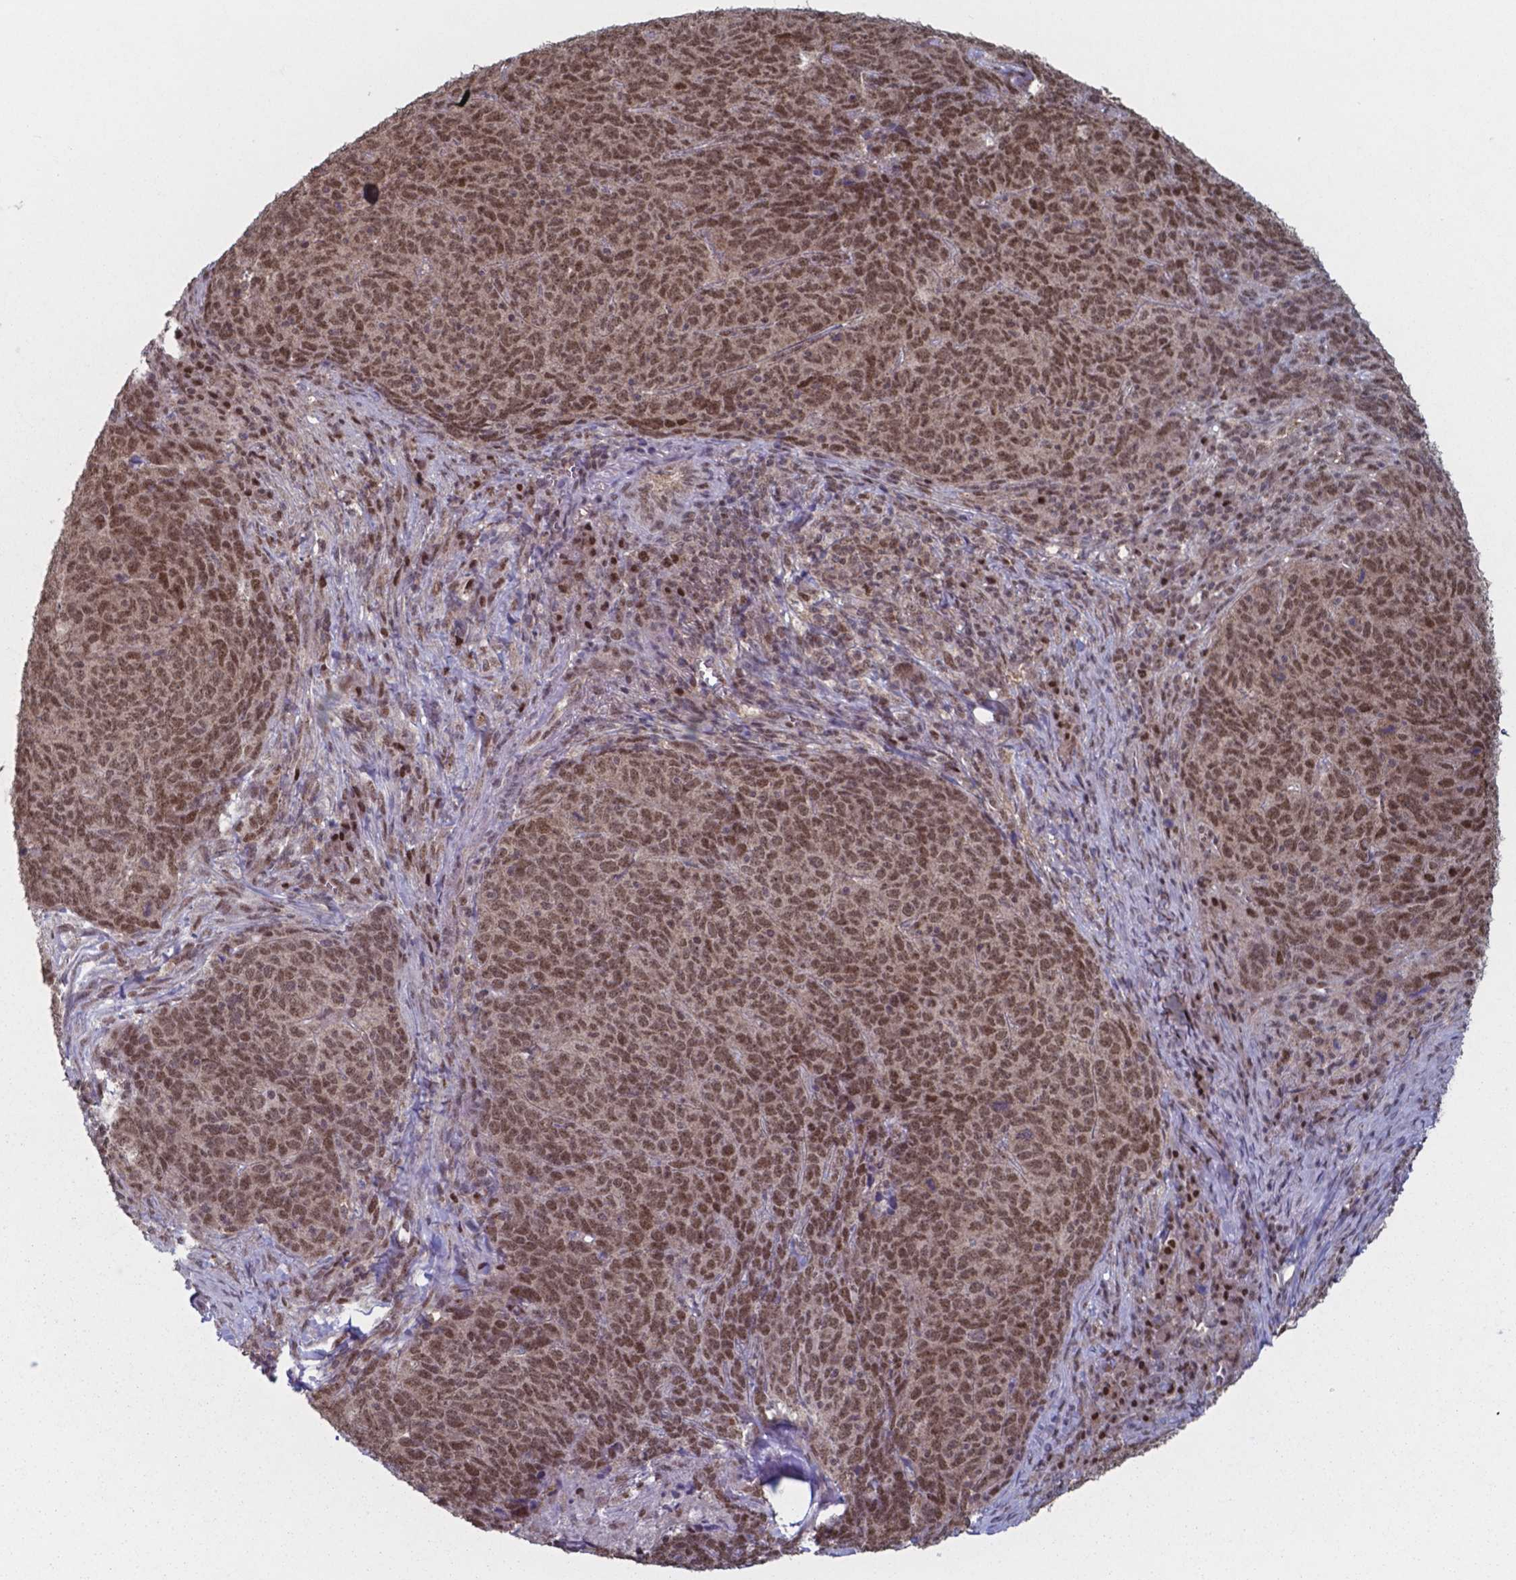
{"staining": {"intensity": "strong", "quantity": ">75%", "location": "nuclear"}, "tissue": "skin cancer", "cell_type": "Tumor cells", "image_type": "cancer", "snomed": [{"axis": "morphology", "description": "Squamous cell carcinoma, NOS"}, {"axis": "topography", "description": "Skin"}, {"axis": "topography", "description": "Anal"}], "caption": "Immunohistochemical staining of skin cancer displays high levels of strong nuclear expression in about >75% of tumor cells.", "gene": "UBA1", "patient": {"sex": "female", "age": 51}}